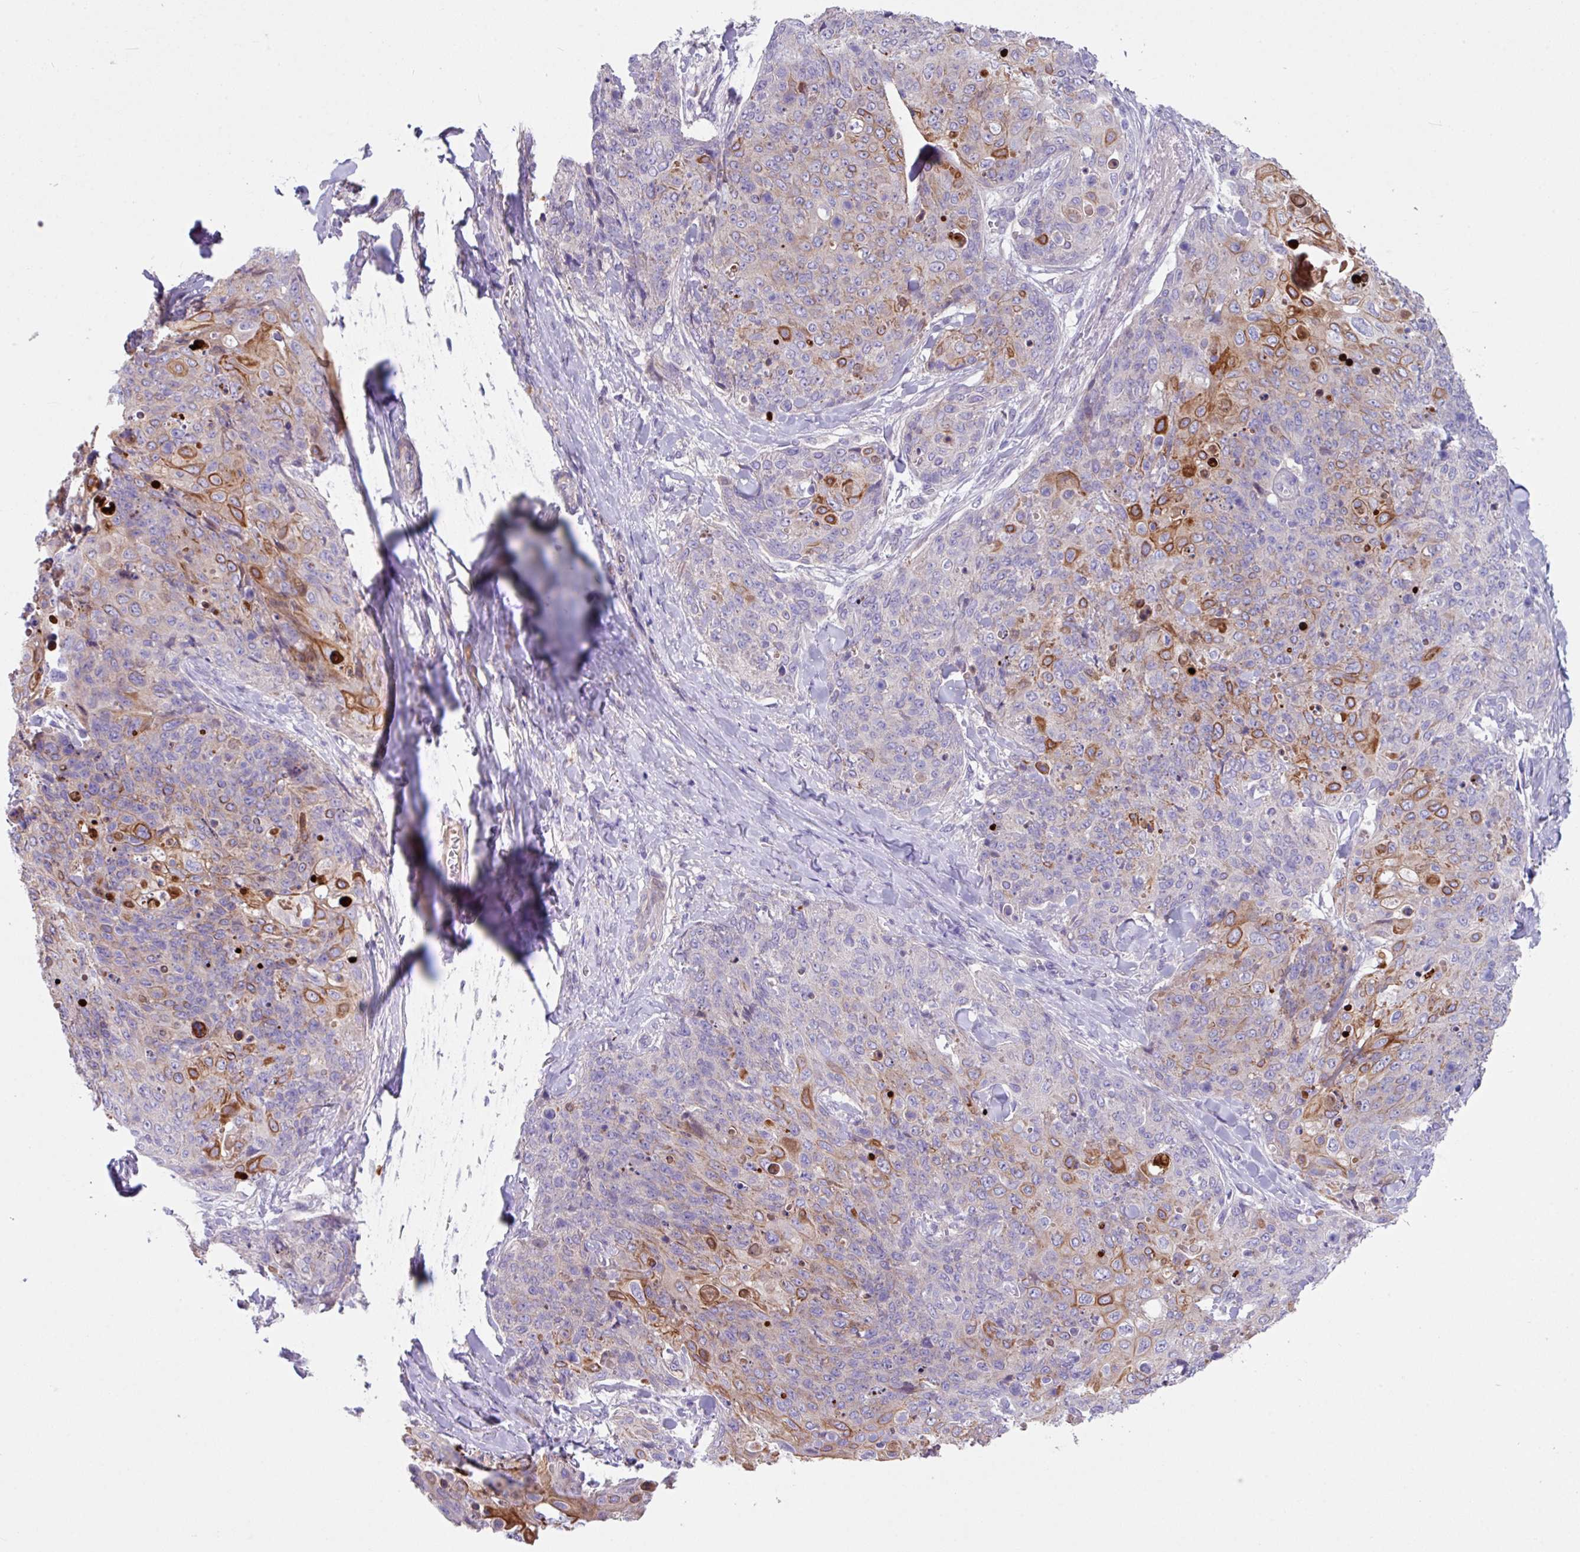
{"staining": {"intensity": "moderate", "quantity": "<25%", "location": "cytoplasmic/membranous"}, "tissue": "skin cancer", "cell_type": "Tumor cells", "image_type": "cancer", "snomed": [{"axis": "morphology", "description": "Squamous cell carcinoma, NOS"}, {"axis": "topography", "description": "Skin"}, {"axis": "topography", "description": "Vulva"}], "caption": "An immunohistochemistry image of neoplastic tissue is shown. Protein staining in brown shows moderate cytoplasmic/membranous positivity in skin squamous cell carcinoma within tumor cells.", "gene": "IQCJ", "patient": {"sex": "female", "age": 85}}